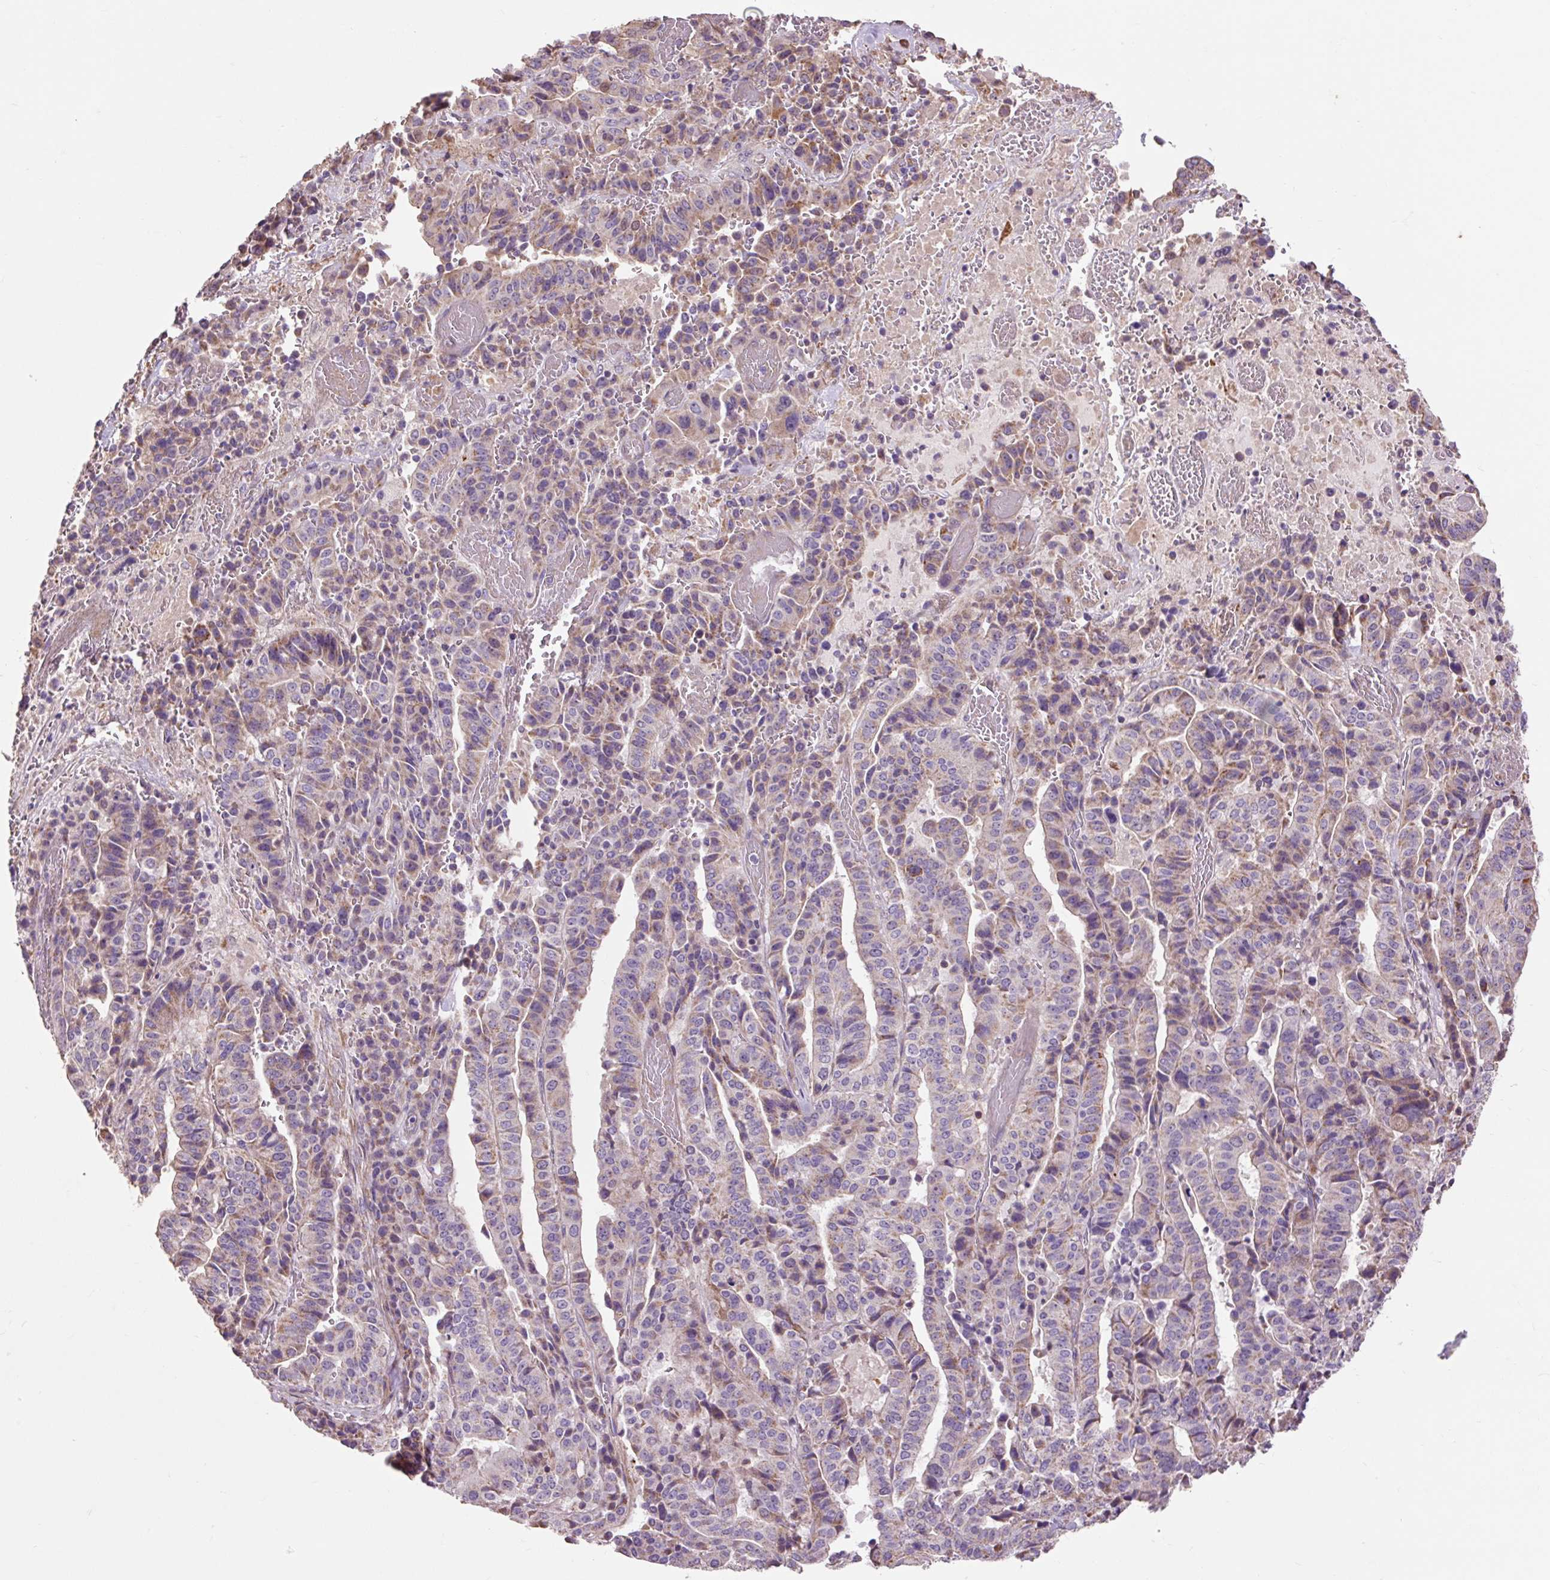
{"staining": {"intensity": "moderate", "quantity": "<25%", "location": "cytoplasmic/membranous"}, "tissue": "stomach cancer", "cell_type": "Tumor cells", "image_type": "cancer", "snomed": [{"axis": "morphology", "description": "Adenocarcinoma, NOS"}, {"axis": "topography", "description": "Stomach"}], "caption": "Immunohistochemical staining of stomach adenocarcinoma displays moderate cytoplasmic/membranous protein positivity in approximately <25% of tumor cells. The protein is stained brown, and the nuclei are stained in blue (DAB IHC with brightfield microscopy, high magnification).", "gene": "PRIMPOL", "patient": {"sex": "male", "age": 48}}